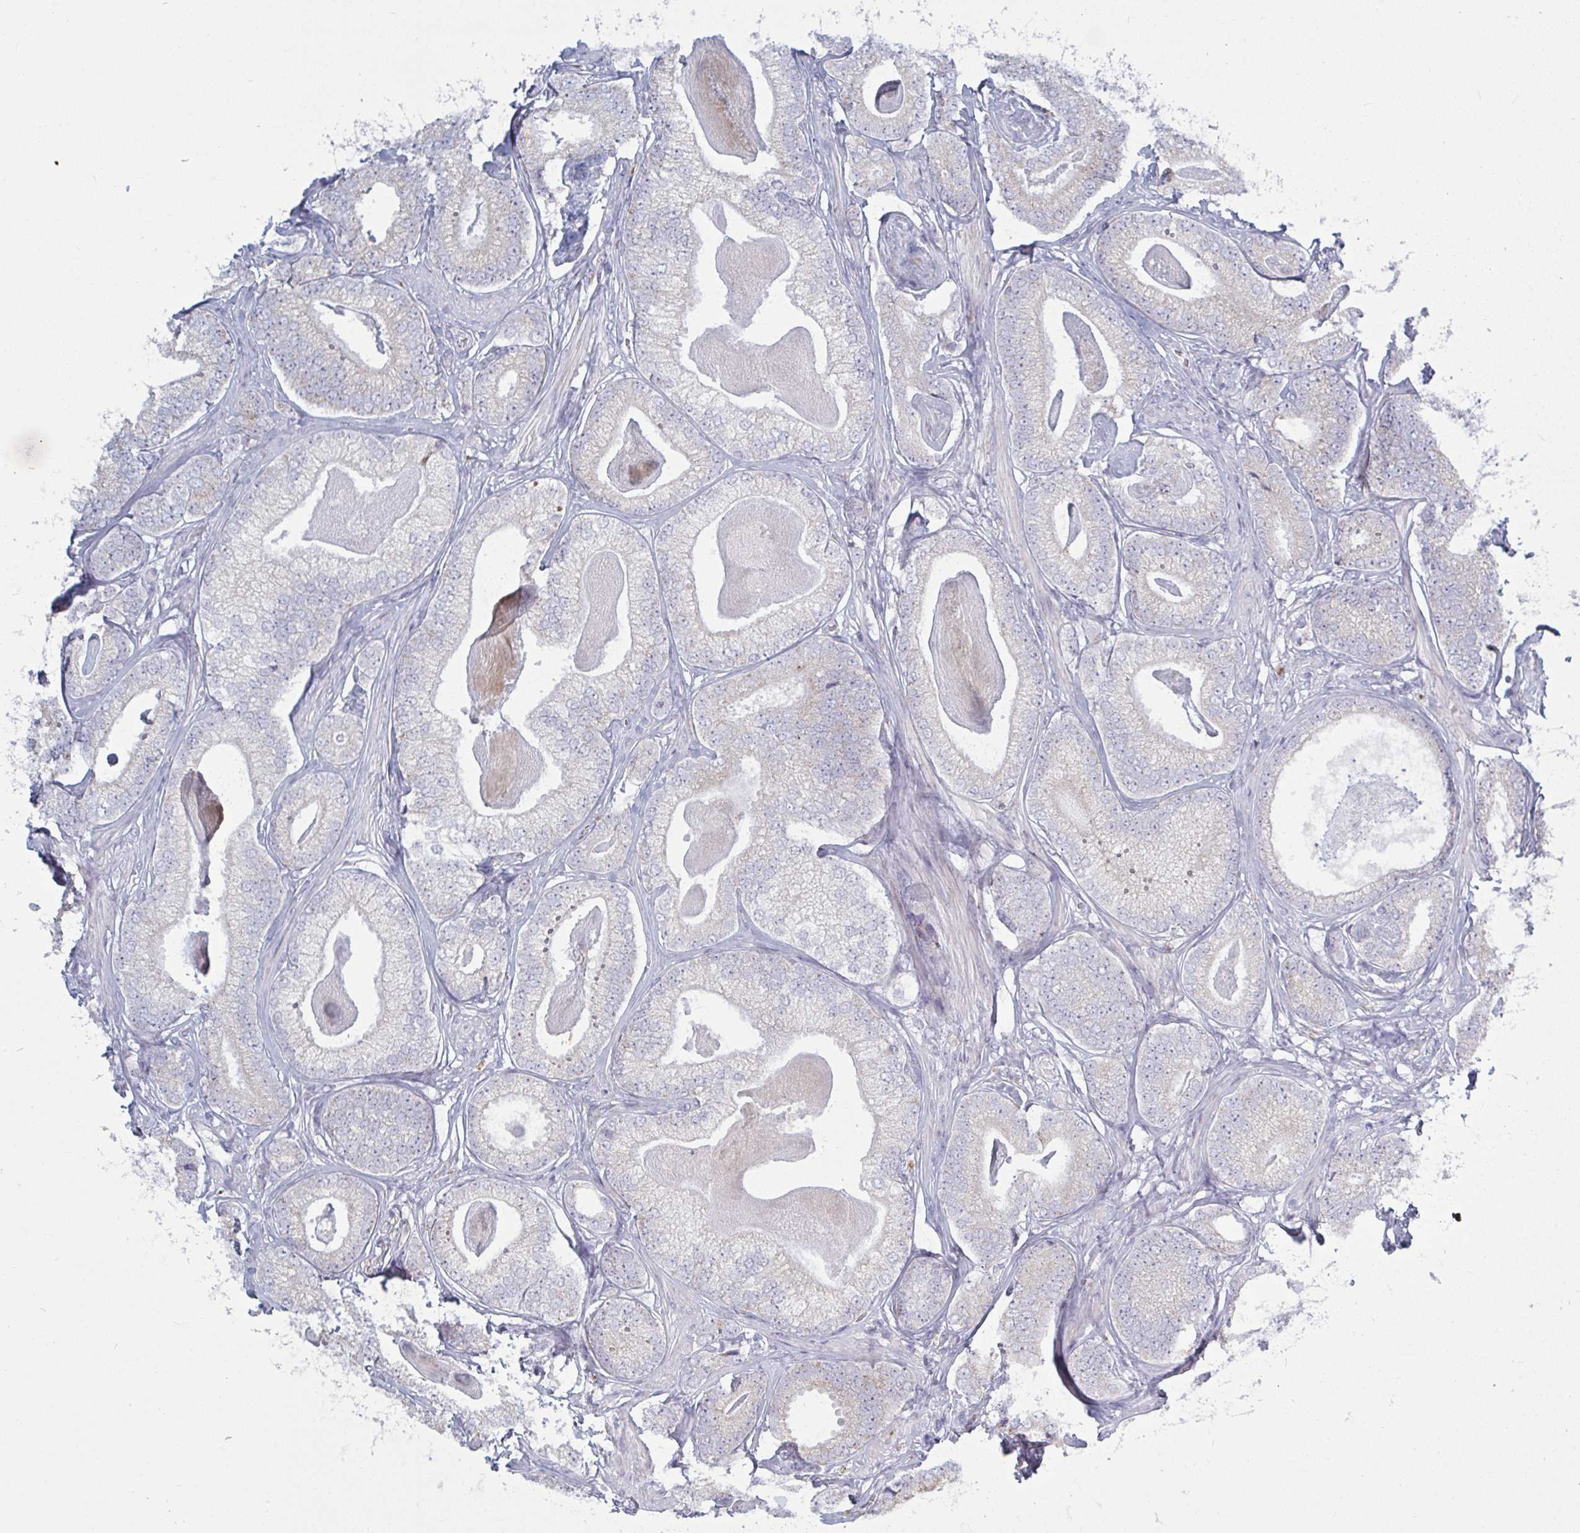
{"staining": {"intensity": "weak", "quantity": "<25%", "location": "cytoplasmic/membranous"}, "tissue": "prostate cancer", "cell_type": "Tumor cells", "image_type": "cancer", "snomed": [{"axis": "morphology", "description": "Adenocarcinoma, Low grade"}, {"axis": "topography", "description": "Prostate"}], "caption": "A histopathology image of prostate adenocarcinoma (low-grade) stained for a protein reveals no brown staining in tumor cells. (DAB (3,3'-diaminobenzidine) immunohistochemistry with hematoxylin counter stain).", "gene": "ATG9A", "patient": {"sex": "male", "age": 63}}